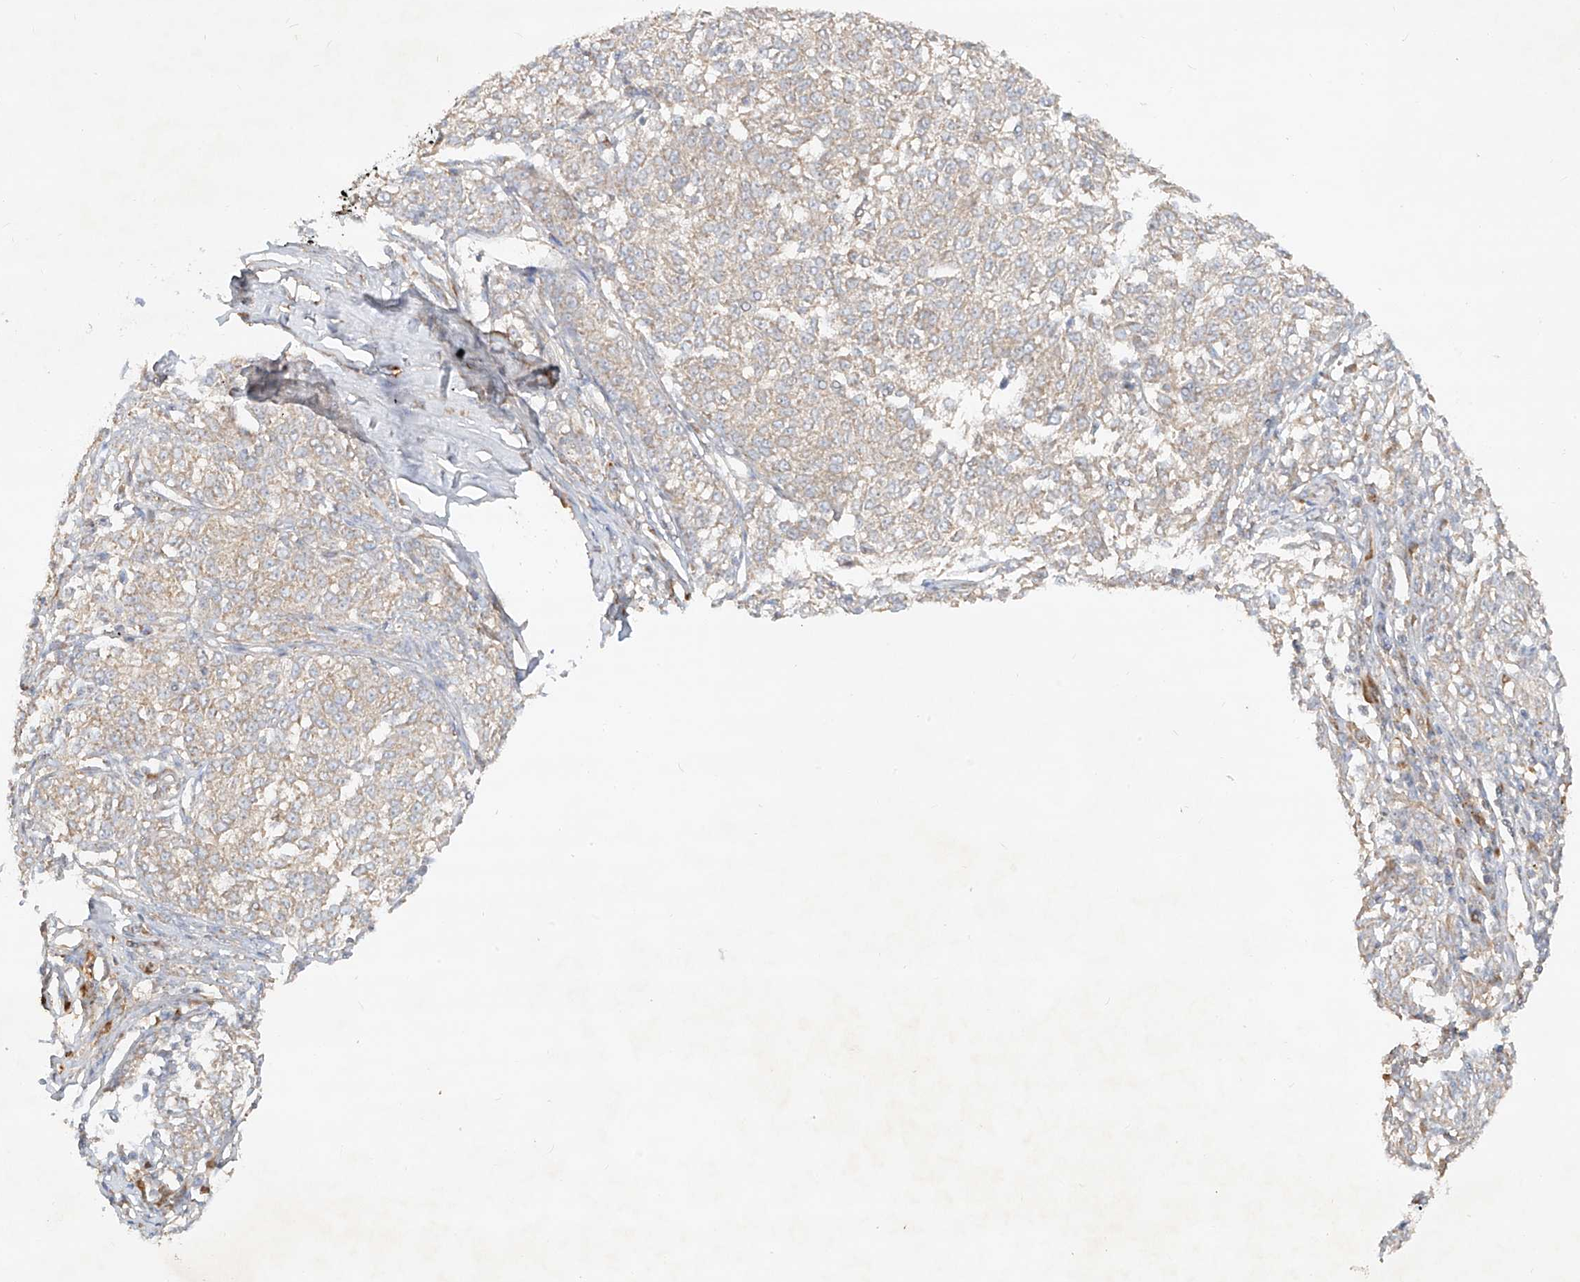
{"staining": {"intensity": "negative", "quantity": "none", "location": "none"}, "tissue": "melanoma", "cell_type": "Tumor cells", "image_type": "cancer", "snomed": [{"axis": "morphology", "description": "Malignant melanoma, NOS"}, {"axis": "topography", "description": "Skin"}], "caption": "The image demonstrates no staining of tumor cells in melanoma. The staining was performed using DAB to visualize the protein expression in brown, while the nuclei were stained in blue with hematoxylin (Magnification: 20x).", "gene": "KPNA7", "patient": {"sex": "female", "age": 72}}